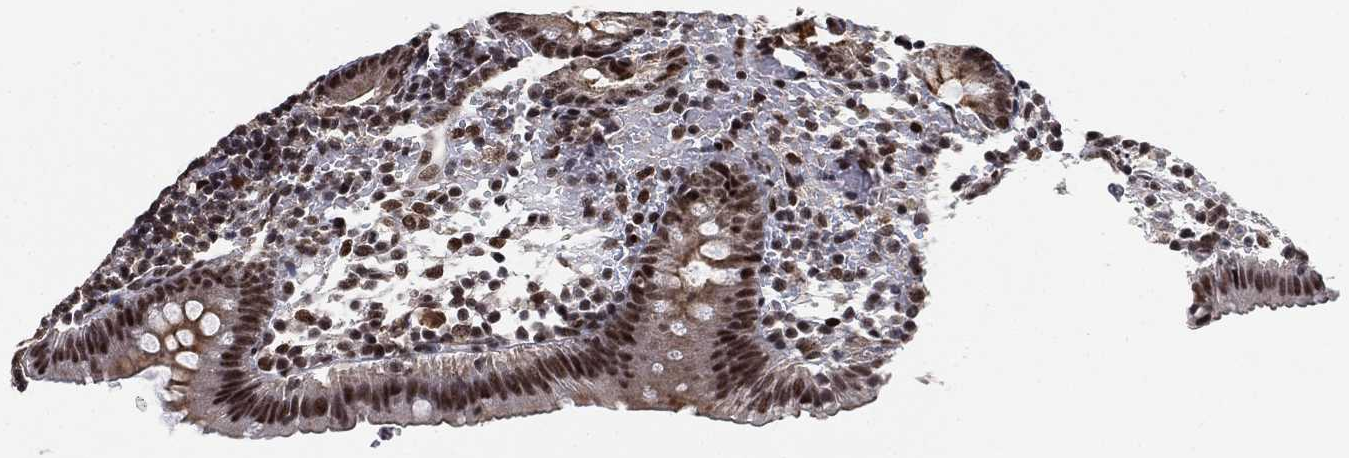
{"staining": {"intensity": "strong", "quantity": "<25%", "location": "cytoplasmic/membranous,nuclear"}, "tissue": "appendix", "cell_type": "Glandular cells", "image_type": "normal", "snomed": [{"axis": "morphology", "description": "Normal tissue, NOS"}, {"axis": "topography", "description": "Appendix"}], "caption": "The histopathology image exhibits staining of benign appendix, revealing strong cytoplasmic/membranous,nuclear protein staining (brown color) within glandular cells.", "gene": "ZSCAN30", "patient": {"sex": "female", "age": 40}}